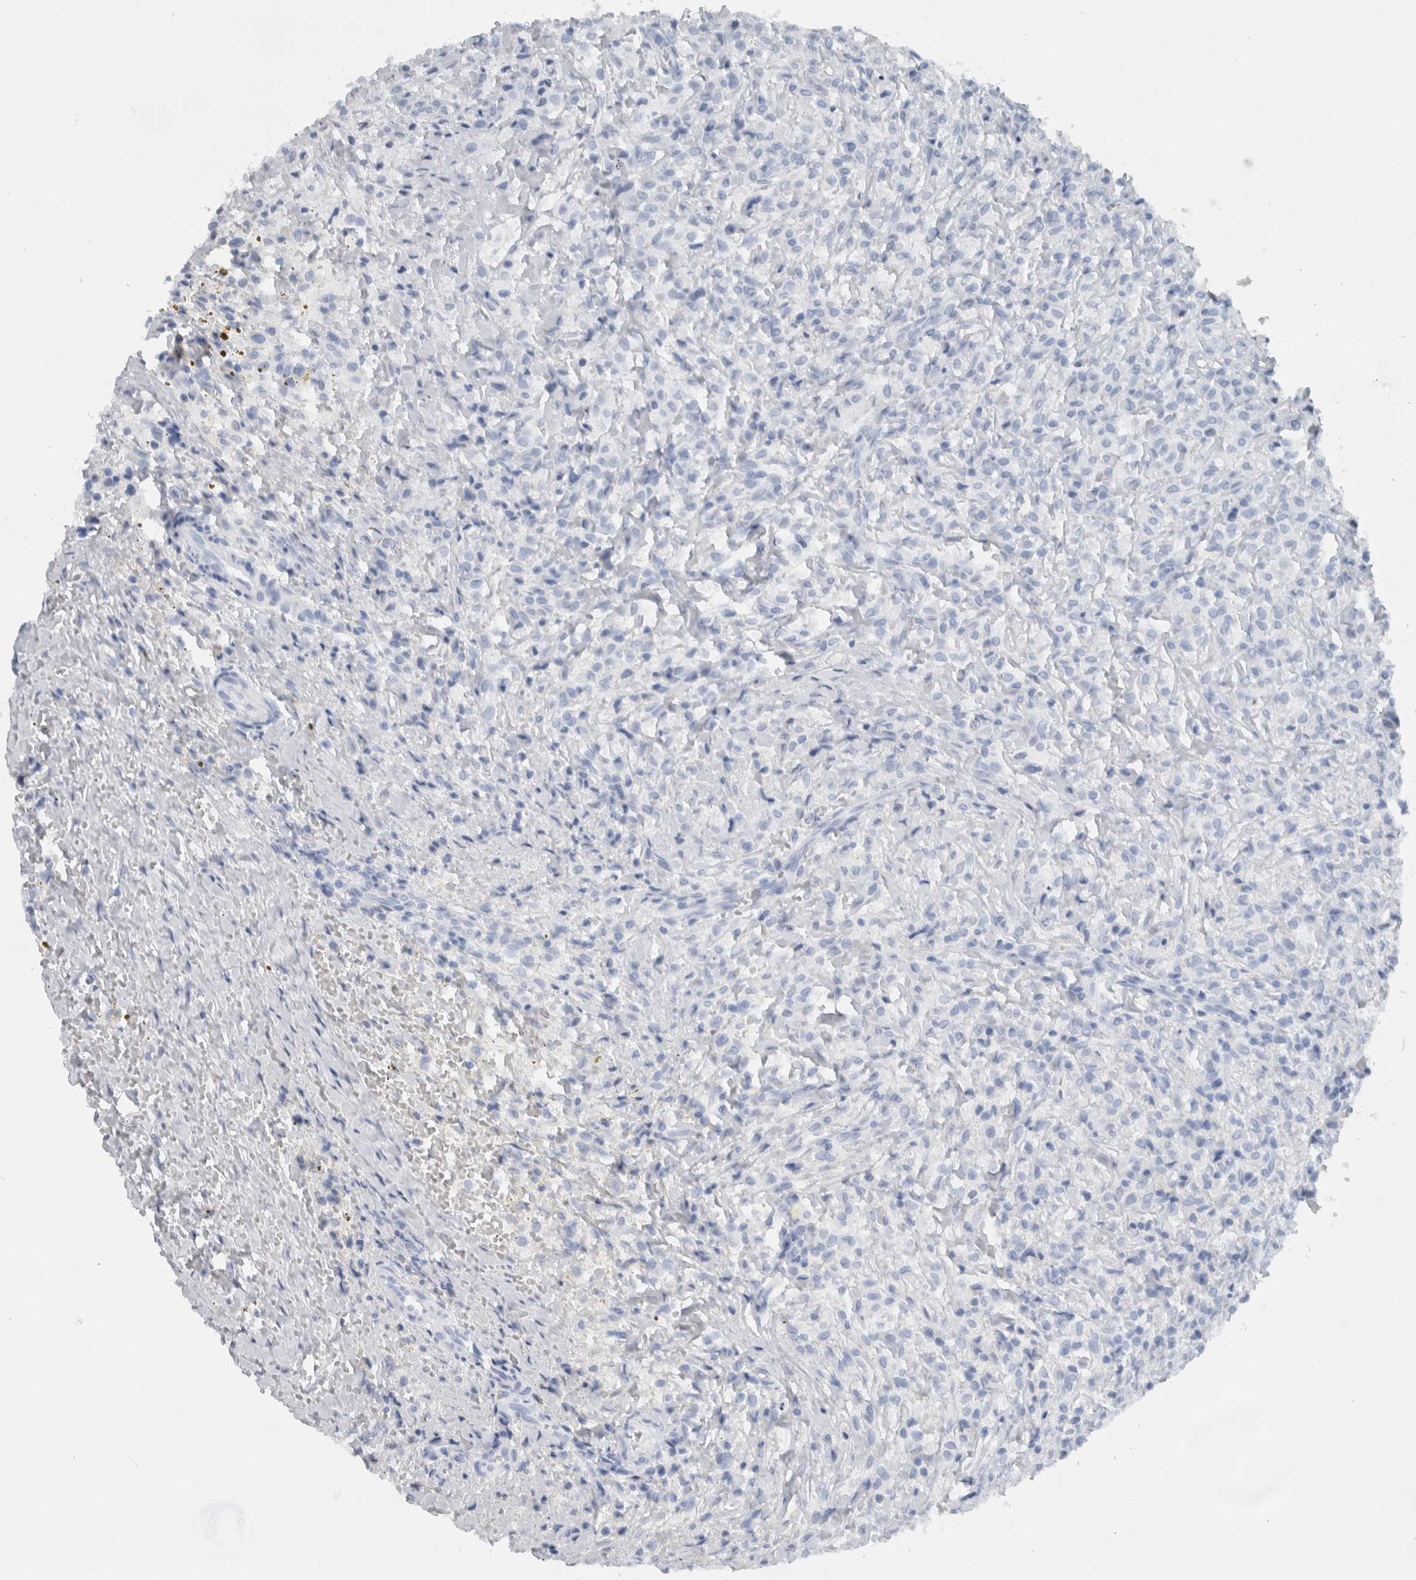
{"staining": {"intensity": "negative", "quantity": "none", "location": "none"}, "tissue": "testis cancer", "cell_type": "Tumor cells", "image_type": "cancer", "snomed": [{"axis": "morphology", "description": "Carcinoma, Embryonal, NOS"}, {"axis": "topography", "description": "Testis"}], "caption": "This histopathology image is of testis embryonal carcinoma stained with IHC to label a protein in brown with the nuclei are counter-stained blue. There is no expression in tumor cells.", "gene": "NEFM", "patient": {"sex": "male", "age": 2}}